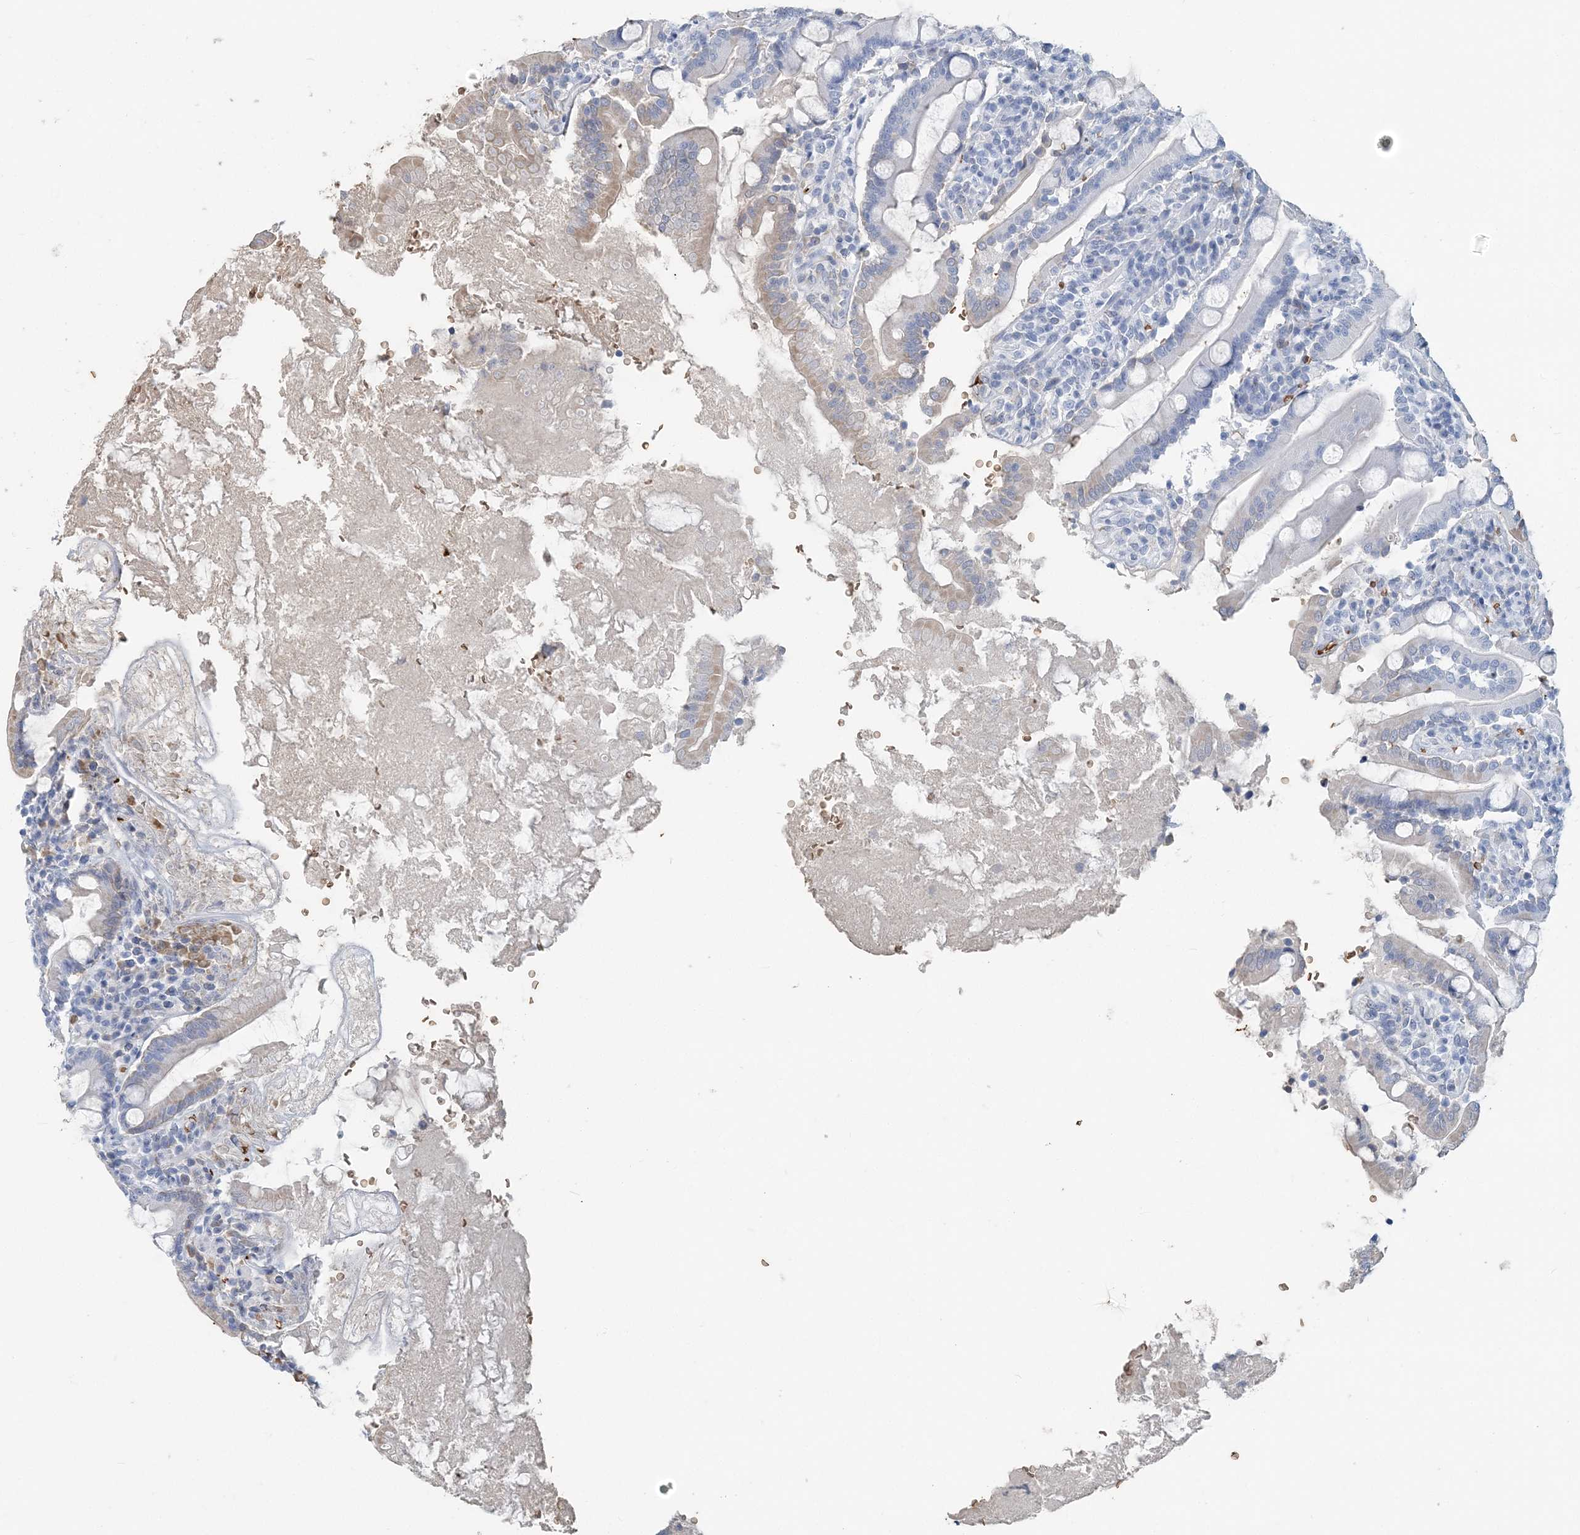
{"staining": {"intensity": "negative", "quantity": "none", "location": "none"}, "tissue": "duodenum", "cell_type": "Glandular cells", "image_type": "normal", "snomed": [{"axis": "morphology", "description": "Normal tissue, NOS"}, {"axis": "topography", "description": "Duodenum"}], "caption": "The photomicrograph shows no staining of glandular cells in benign duodenum. (Immunohistochemistry, brightfield microscopy, high magnification).", "gene": "HBD", "patient": {"sex": "male", "age": 35}}